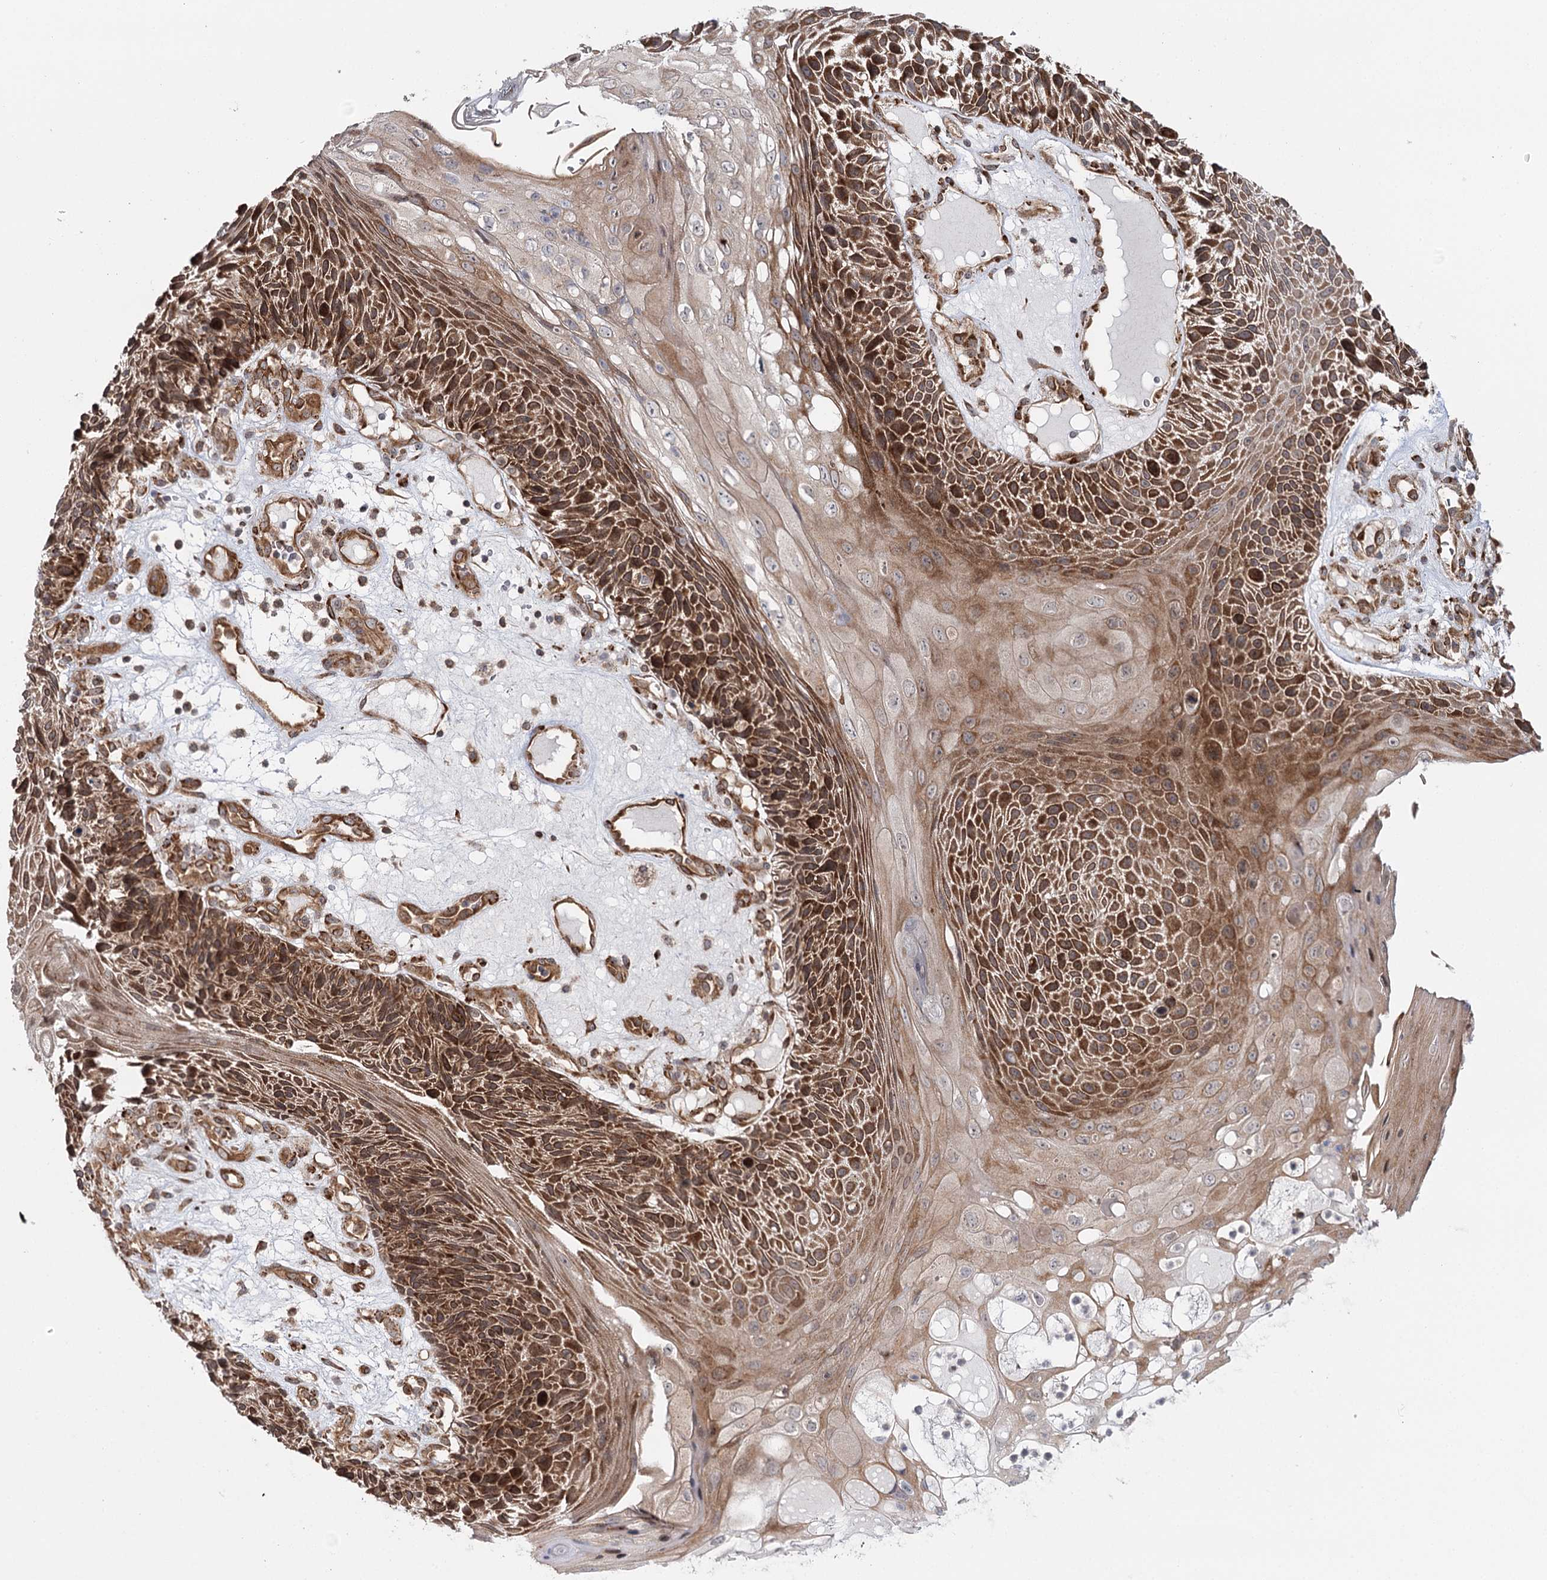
{"staining": {"intensity": "strong", "quantity": ">75%", "location": "cytoplasmic/membranous"}, "tissue": "skin cancer", "cell_type": "Tumor cells", "image_type": "cancer", "snomed": [{"axis": "morphology", "description": "Squamous cell carcinoma, NOS"}, {"axis": "topography", "description": "Skin"}], "caption": "Protein analysis of skin cancer (squamous cell carcinoma) tissue shows strong cytoplasmic/membranous staining in approximately >75% of tumor cells.", "gene": "MKNK1", "patient": {"sex": "female", "age": 88}}